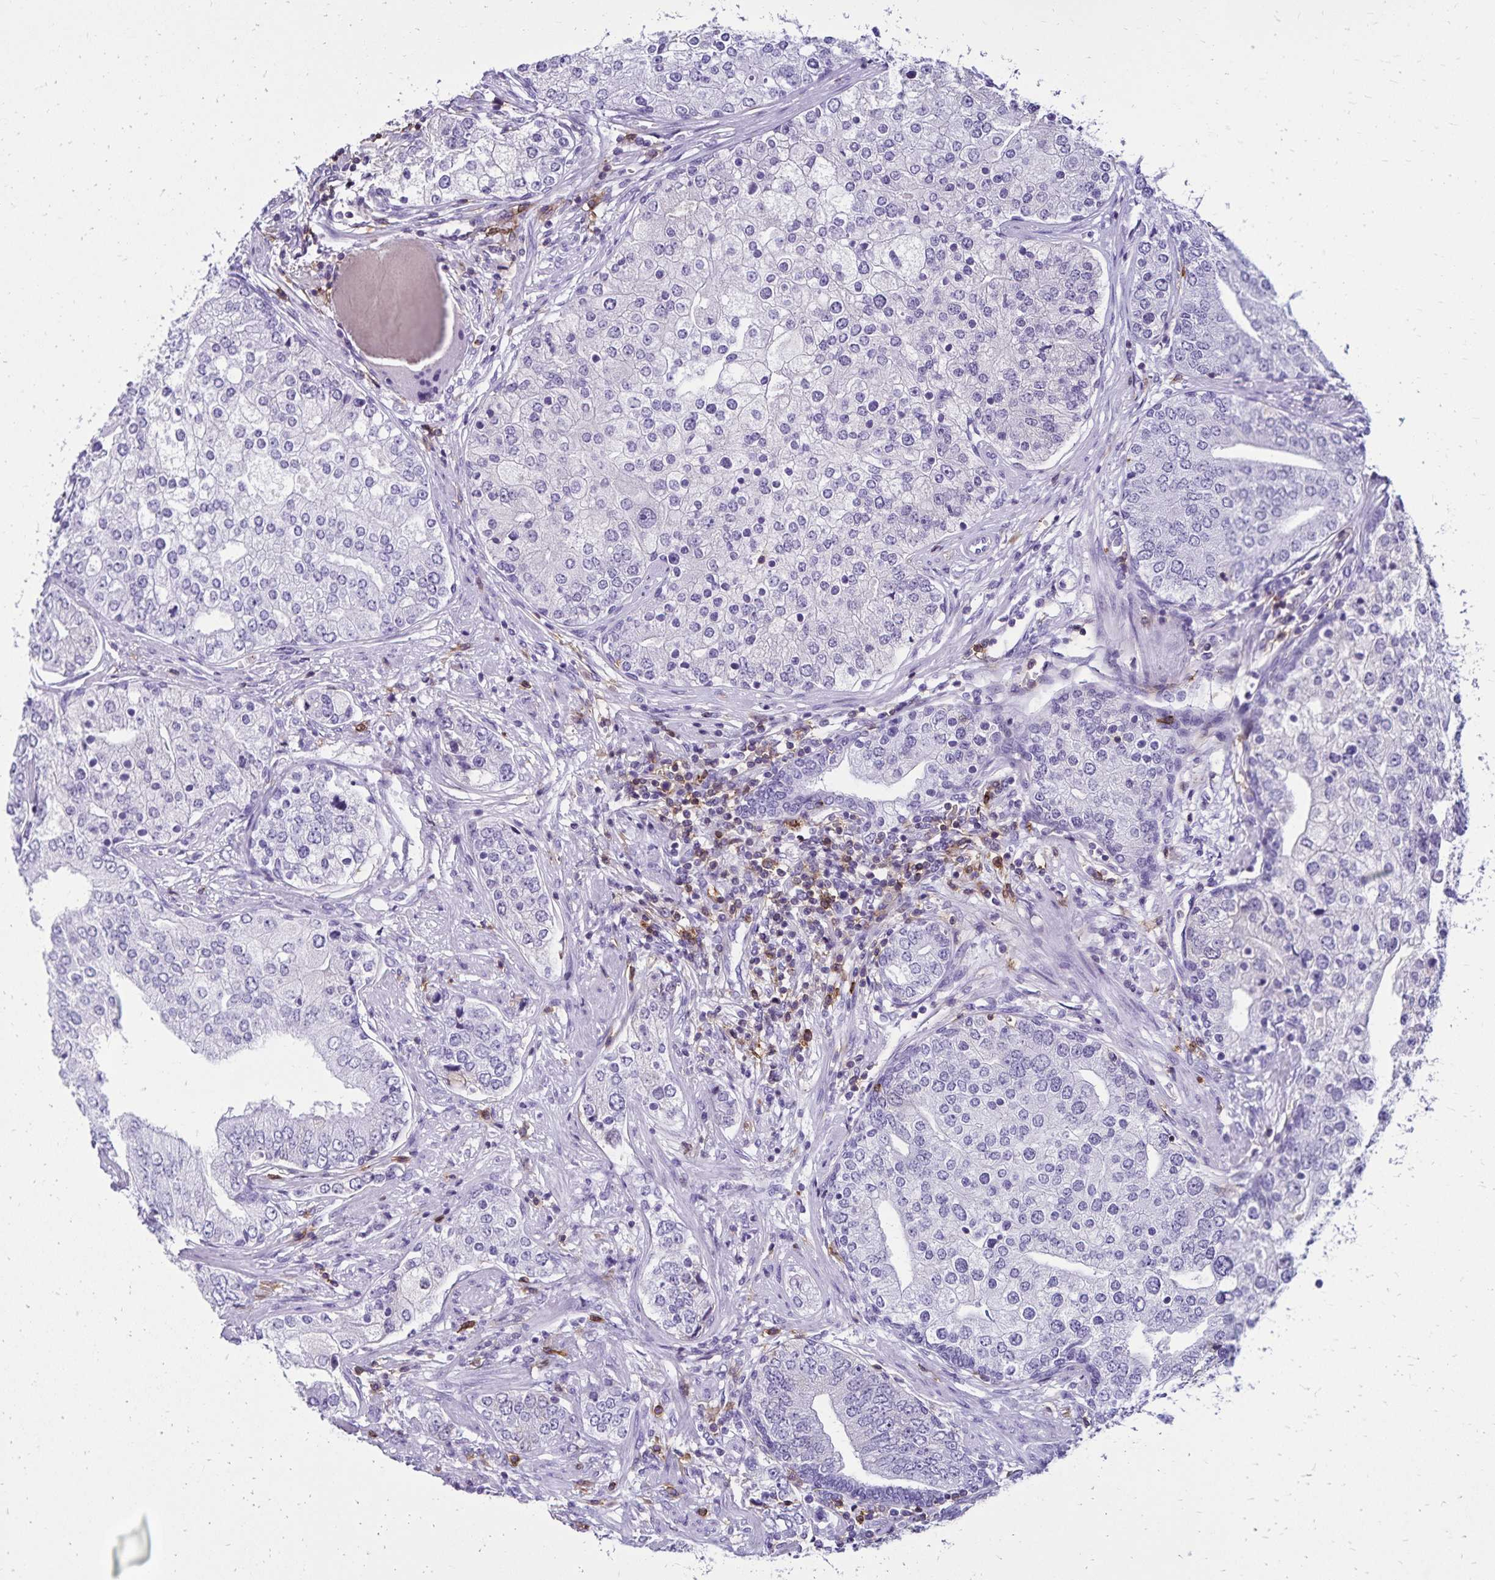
{"staining": {"intensity": "negative", "quantity": "none", "location": "none"}, "tissue": "prostate cancer", "cell_type": "Tumor cells", "image_type": "cancer", "snomed": [{"axis": "morphology", "description": "Adenocarcinoma, High grade"}, {"axis": "topography", "description": "Prostate"}], "caption": "The photomicrograph shows no significant staining in tumor cells of prostate cancer.", "gene": "CD27", "patient": {"sex": "male", "age": 60}}